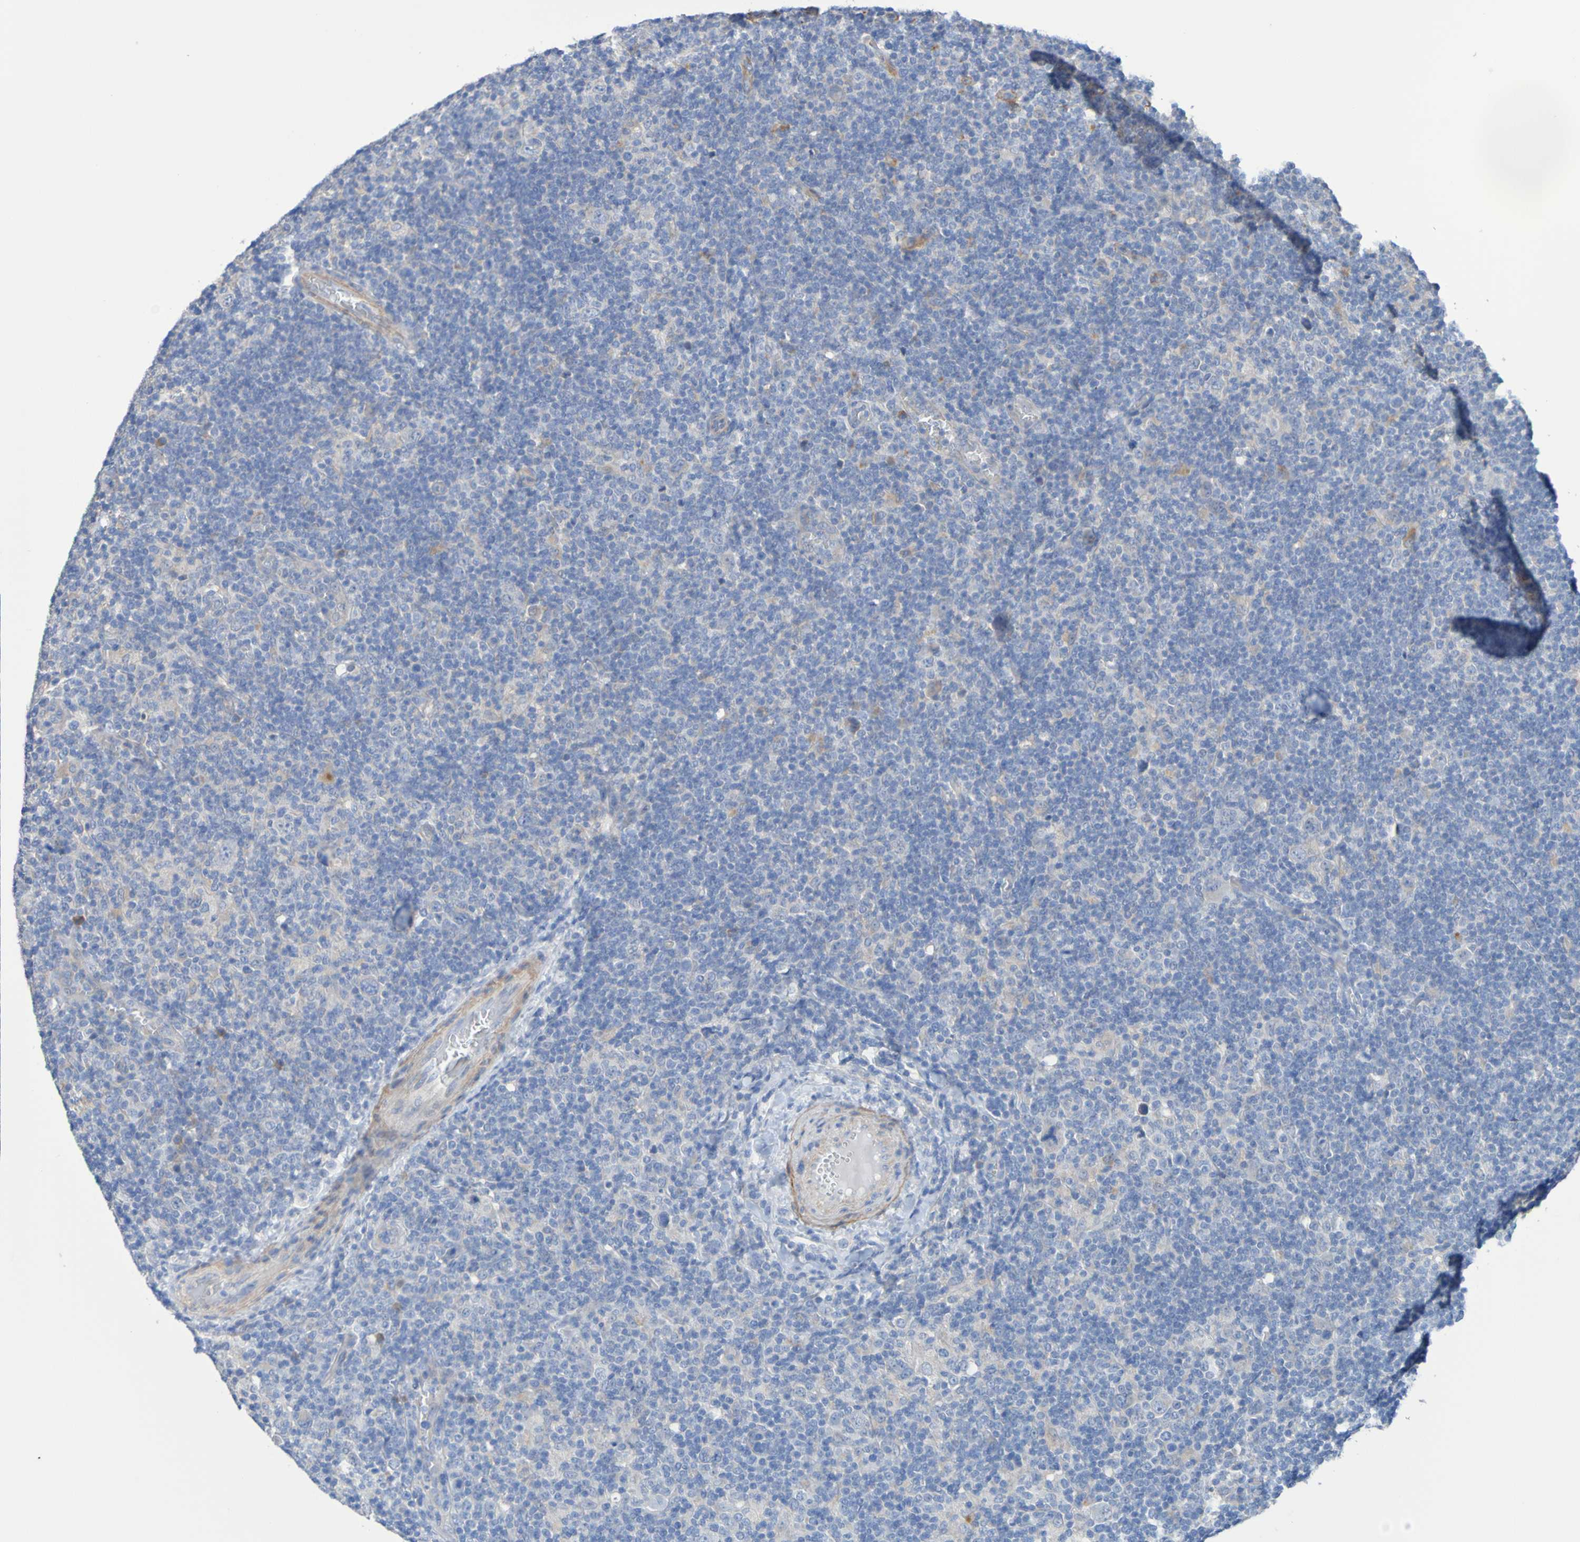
{"staining": {"intensity": "weak", "quantity": ">75%", "location": "cytoplasmic/membranous"}, "tissue": "lymphoma", "cell_type": "Tumor cells", "image_type": "cancer", "snomed": [{"axis": "morphology", "description": "Hodgkin's disease, NOS"}, {"axis": "topography", "description": "Lymph node"}], "caption": "A high-resolution photomicrograph shows immunohistochemistry staining of Hodgkin's disease, which exhibits weak cytoplasmic/membranous expression in about >75% of tumor cells.", "gene": "SRPRB", "patient": {"sex": "female", "age": 57}}